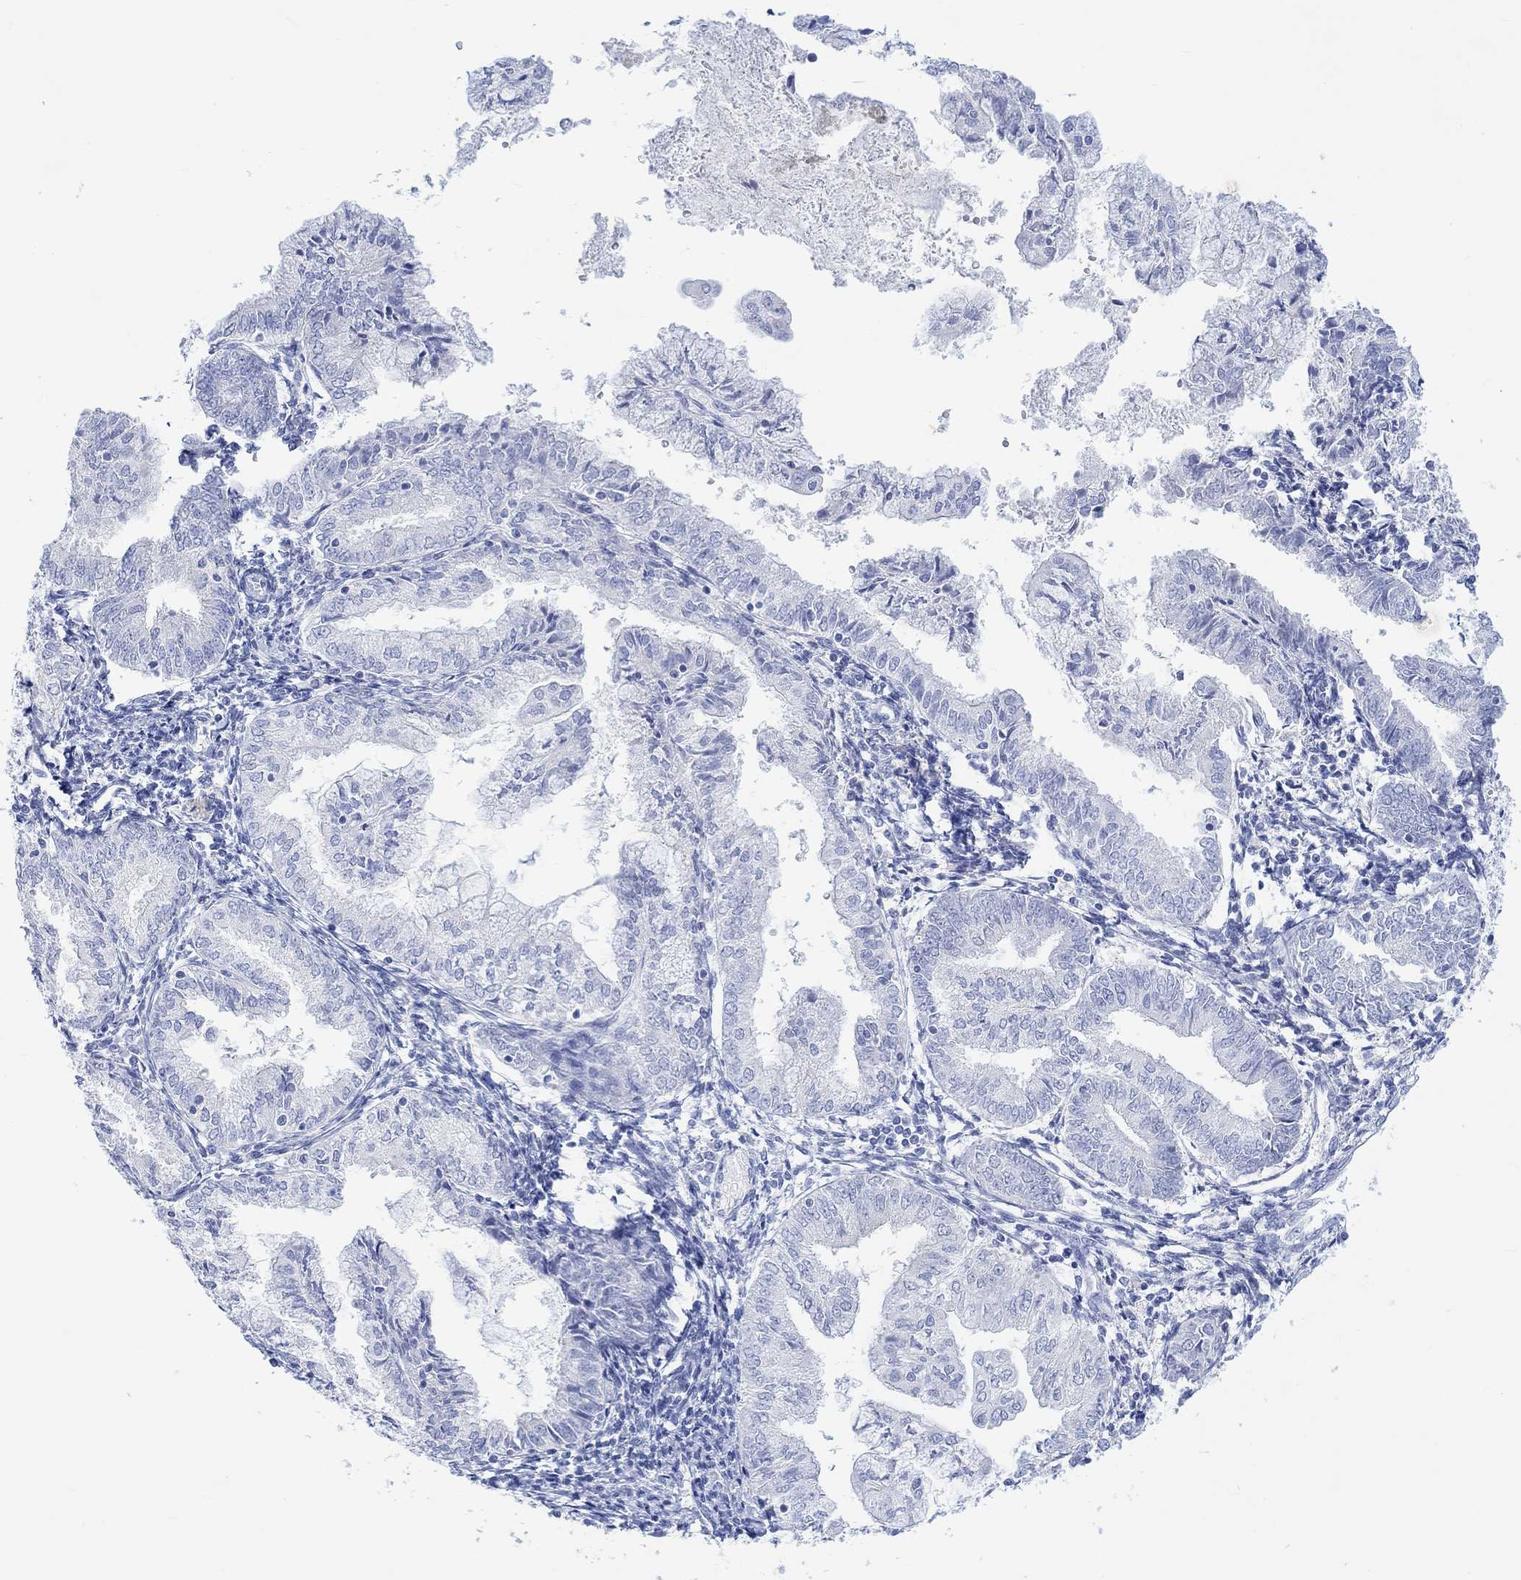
{"staining": {"intensity": "negative", "quantity": "none", "location": "none"}, "tissue": "endometrial cancer", "cell_type": "Tumor cells", "image_type": "cancer", "snomed": [{"axis": "morphology", "description": "Adenocarcinoma, NOS"}, {"axis": "topography", "description": "Endometrium"}], "caption": "Tumor cells are negative for protein expression in human adenocarcinoma (endometrial).", "gene": "CALCA", "patient": {"sex": "female", "age": 56}}